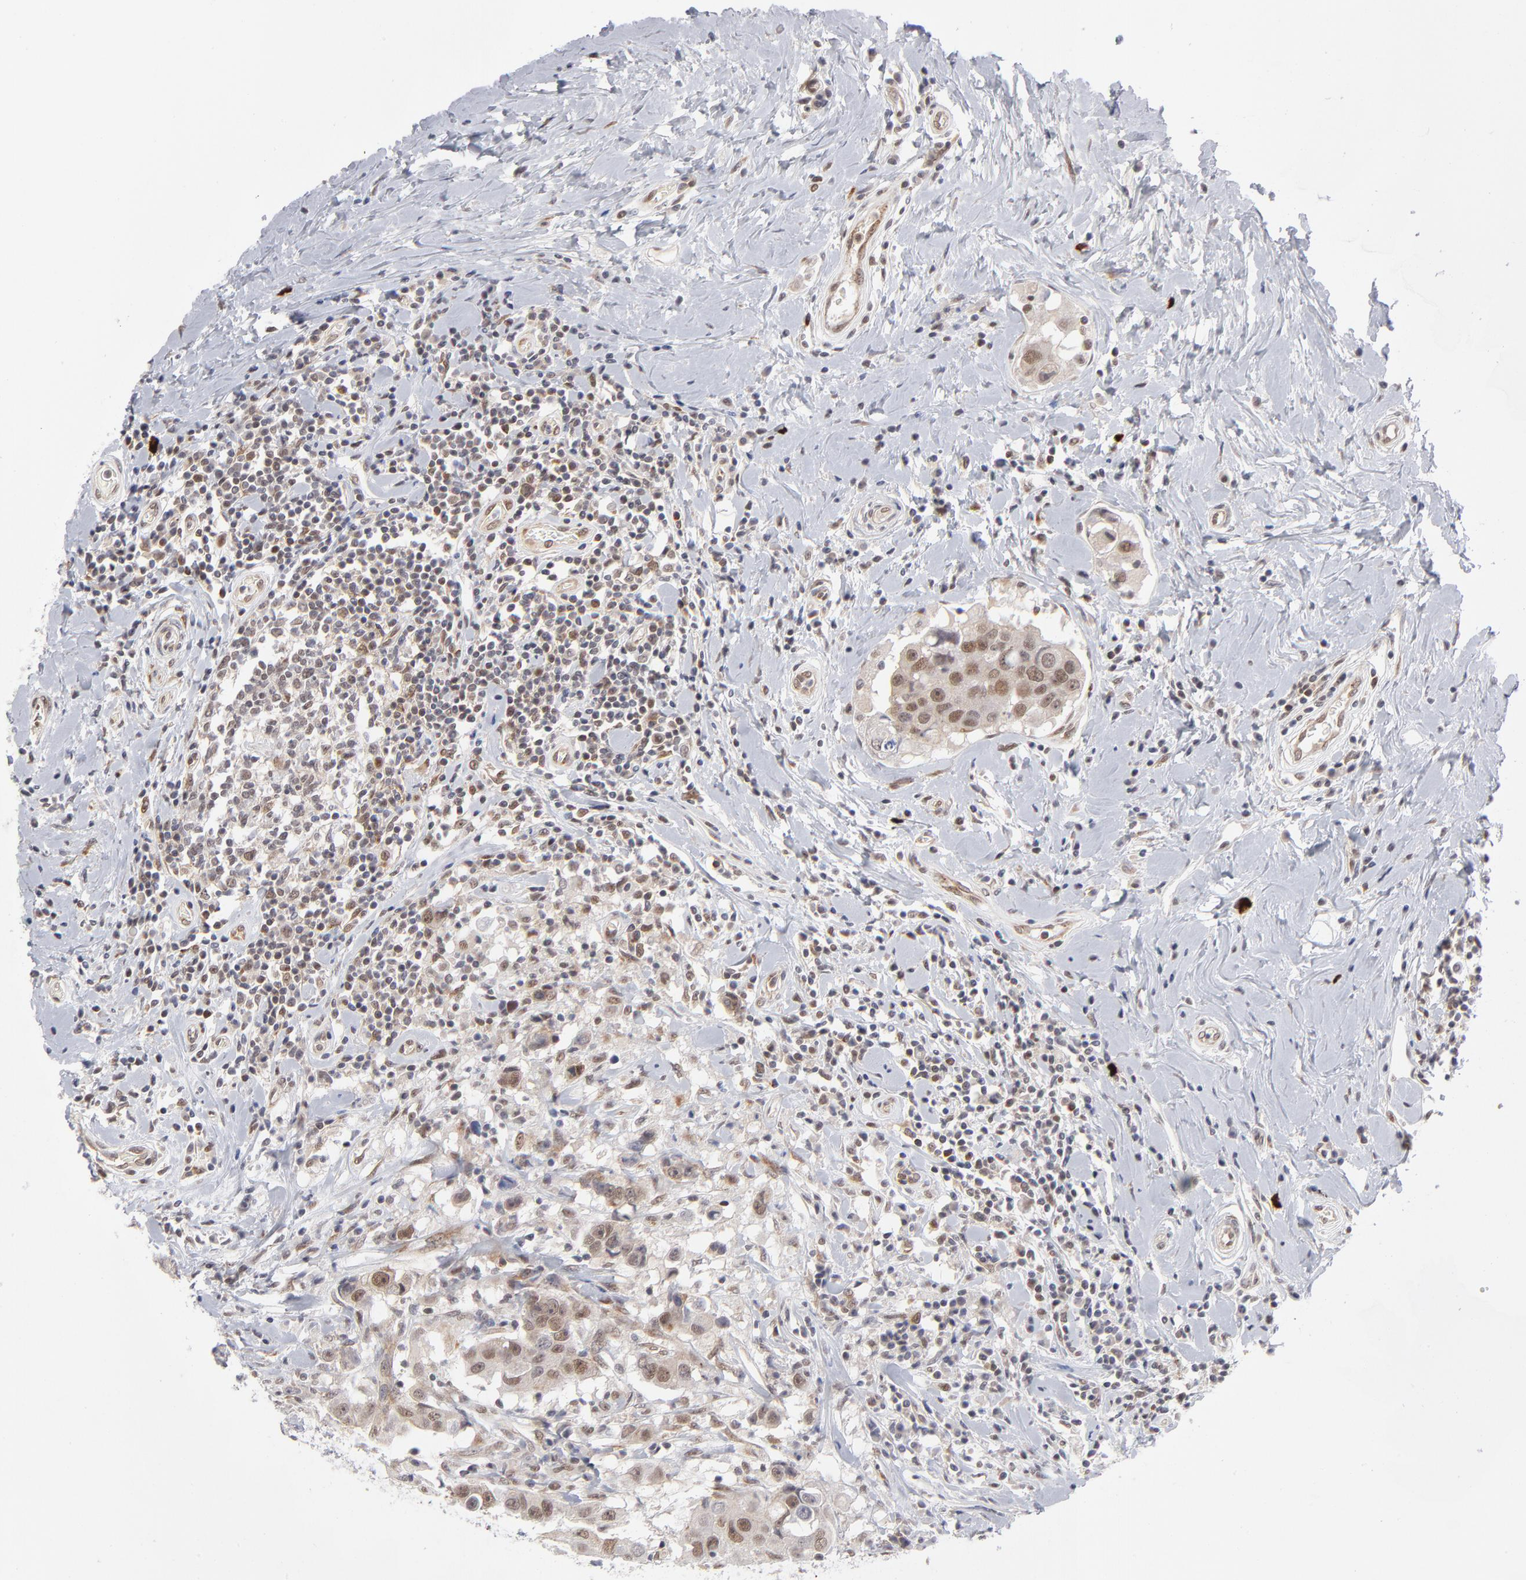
{"staining": {"intensity": "moderate", "quantity": "25%-75%", "location": "cytoplasmic/membranous,nuclear"}, "tissue": "breast cancer", "cell_type": "Tumor cells", "image_type": "cancer", "snomed": [{"axis": "morphology", "description": "Duct carcinoma"}, {"axis": "topography", "description": "Breast"}], "caption": "Protein expression analysis of human breast invasive ductal carcinoma reveals moderate cytoplasmic/membranous and nuclear positivity in approximately 25%-75% of tumor cells.", "gene": "NBN", "patient": {"sex": "female", "age": 27}}